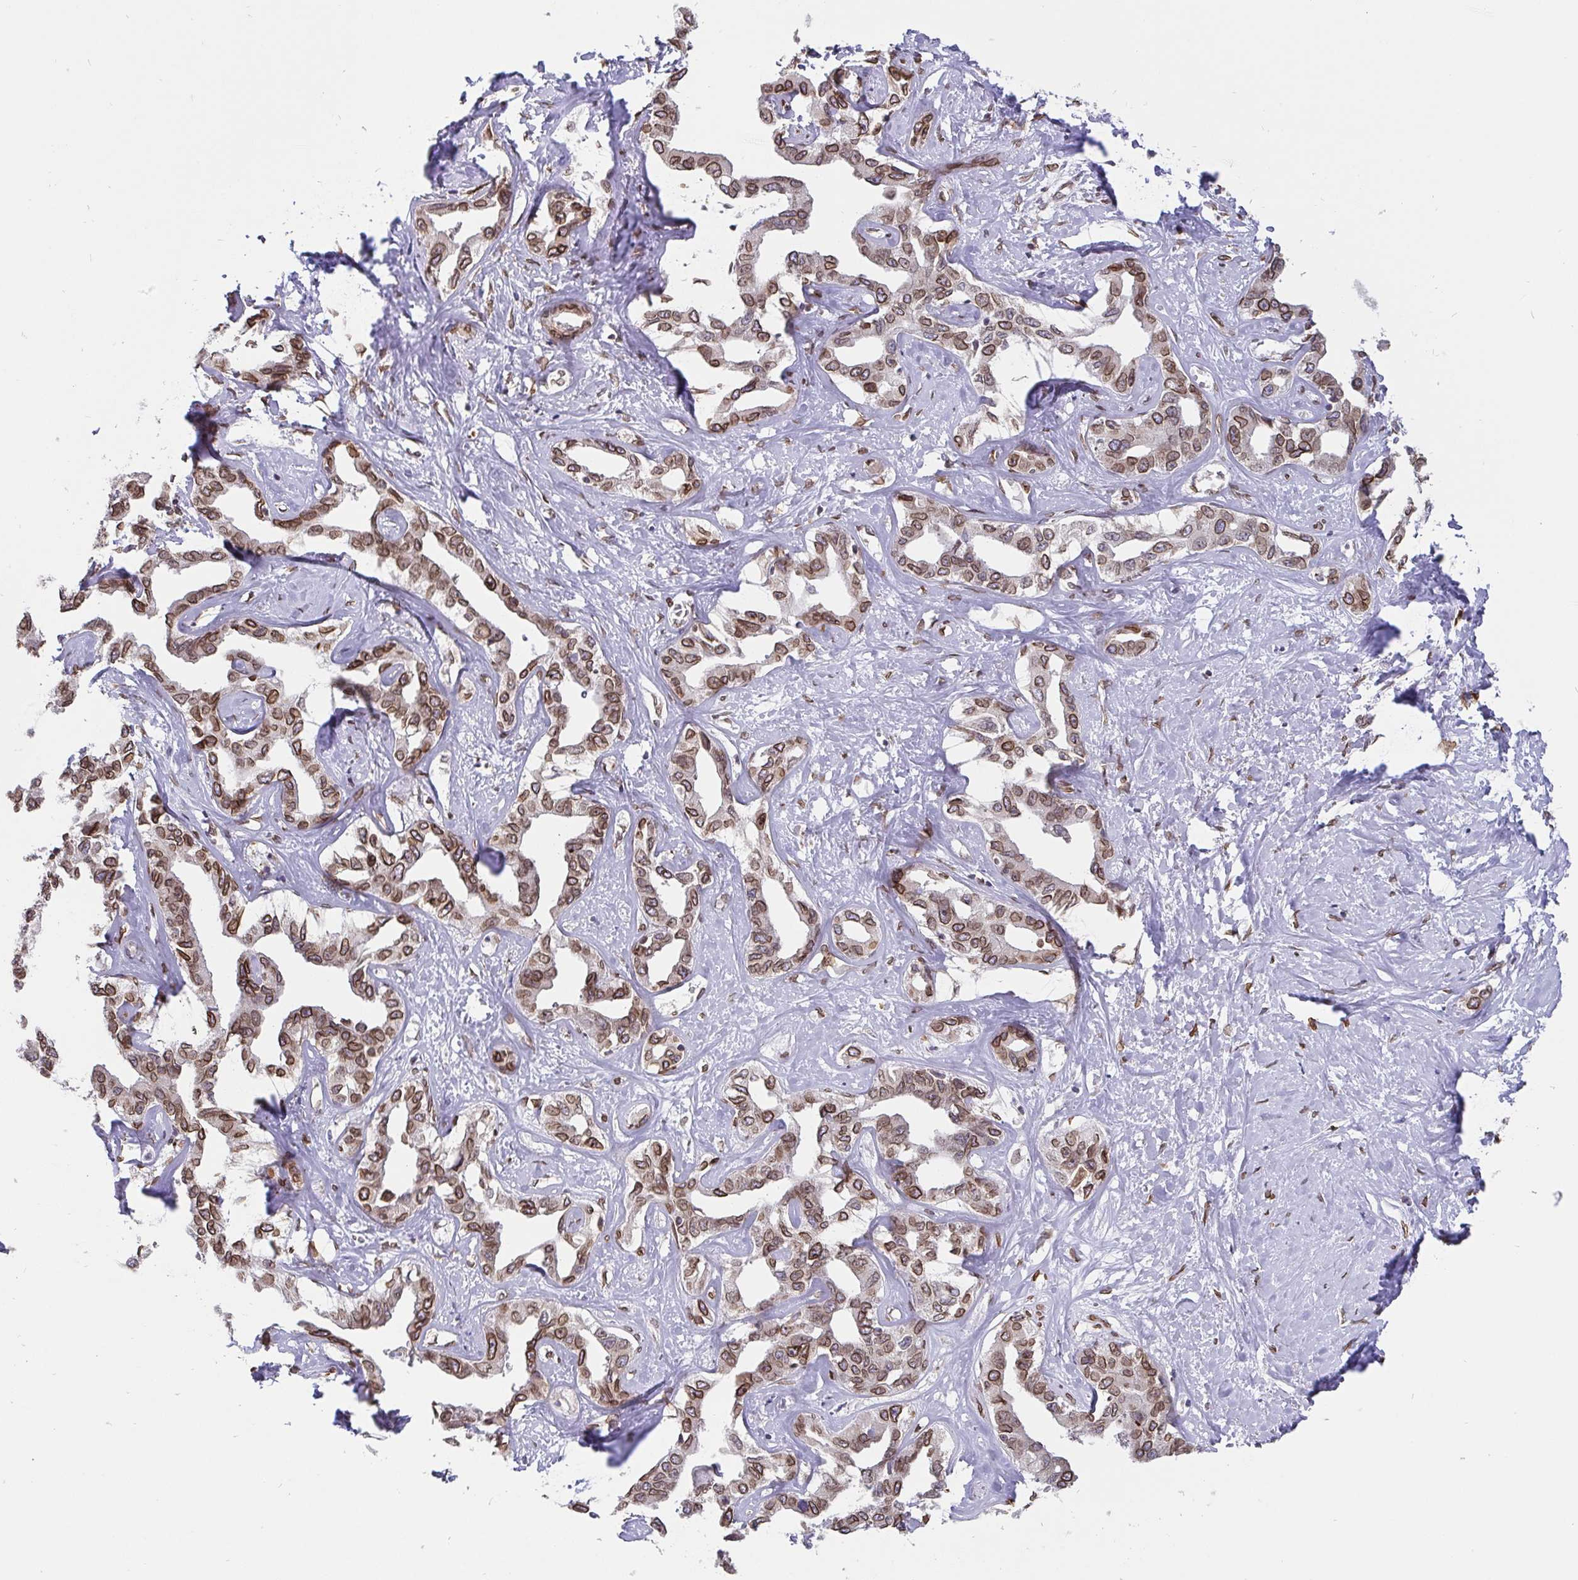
{"staining": {"intensity": "moderate", "quantity": ">75%", "location": "cytoplasmic/membranous,nuclear"}, "tissue": "liver cancer", "cell_type": "Tumor cells", "image_type": "cancer", "snomed": [{"axis": "morphology", "description": "Cholangiocarcinoma"}, {"axis": "topography", "description": "Liver"}], "caption": "A high-resolution image shows immunohistochemistry staining of liver cancer, which exhibits moderate cytoplasmic/membranous and nuclear staining in about >75% of tumor cells. The staining was performed using DAB (3,3'-diaminobenzidine), with brown indicating positive protein expression. Nuclei are stained blue with hematoxylin.", "gene": "EMD", "patient": {"sex": "male", "age": 59}}